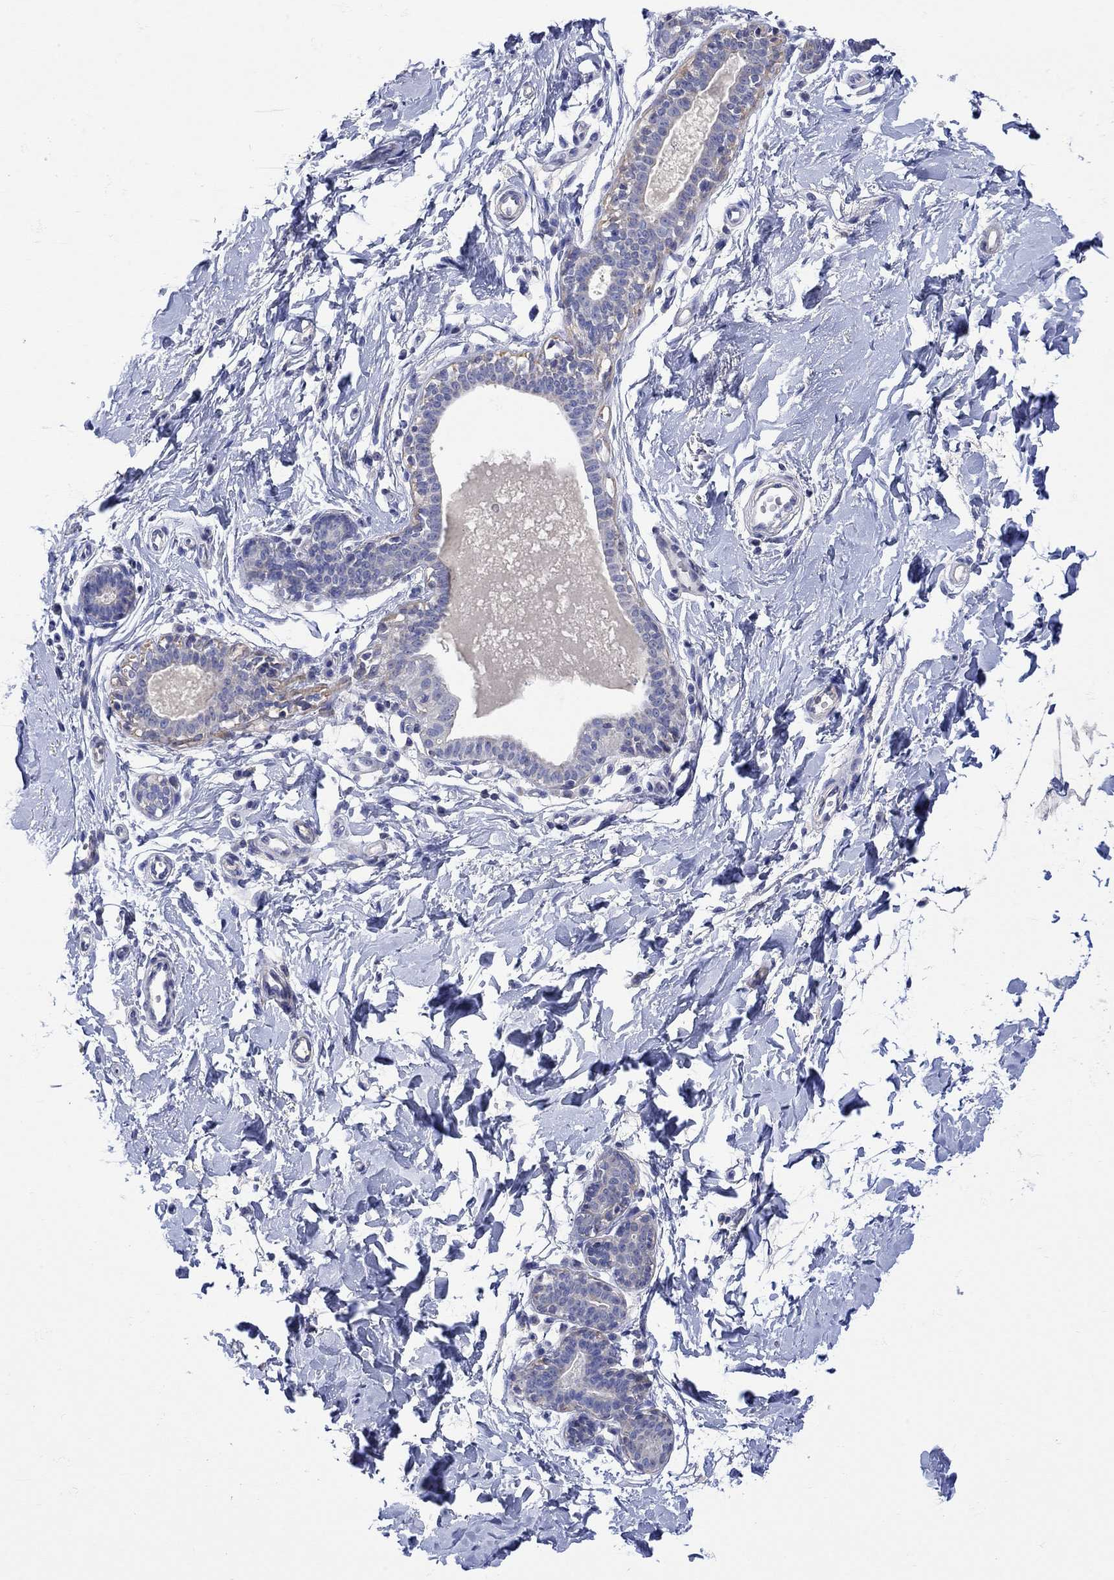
{"staining": {"intensity": "negative", "quantity": "none", "location": "none"}, "tissue": "breast", "cell_type": "Adipocytes", "image_type": "normal", "snomed": [{"axis": "morphology", "description": "Normal tissue, NOS"}, {"axis": "topography", "description": "Breast"}], "caption": "Photomicrograph shows no significant protein staining in adipocytes of benign breast.", "gene": "MSI1", "patient": {"sex": "female", "age": 37}}